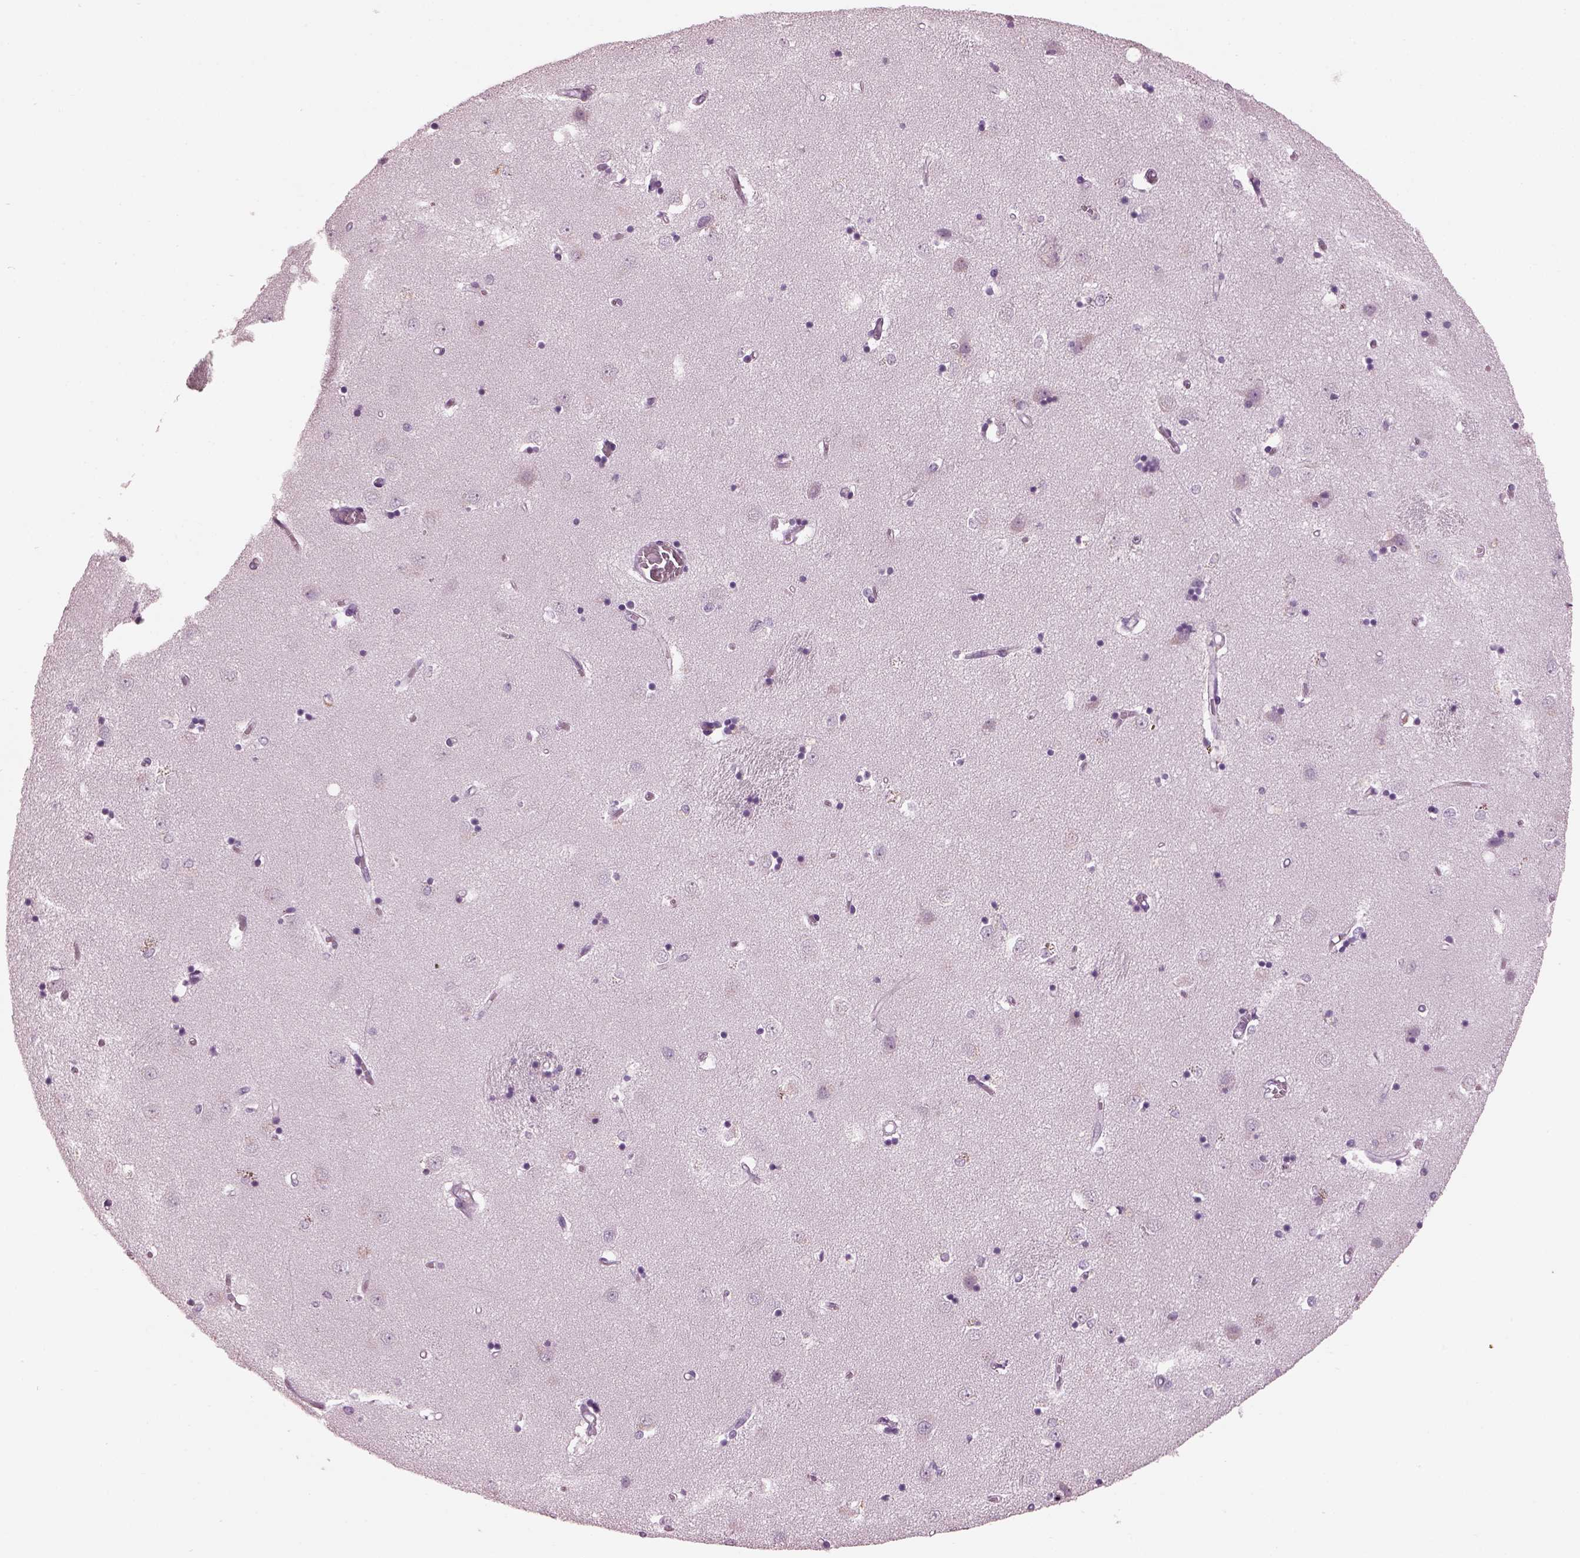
{"staining": {"intensity": "negative", "quantity": "none", "location": "none"}, "tissue": "caudate", "cell_type": "Glial cells", "image_type": "normal", "snomed": [{"axis": "morphology", "description": "Normal tissue, NOS"}, {"axis": "topography", "description": "Lateral ventricle wall"}], "caption": "This is an IHC image of normal human caudate. There is no positivity in glial cells.", "gene": "PACRG", "patient": {"sex": "male", "age": 54}}